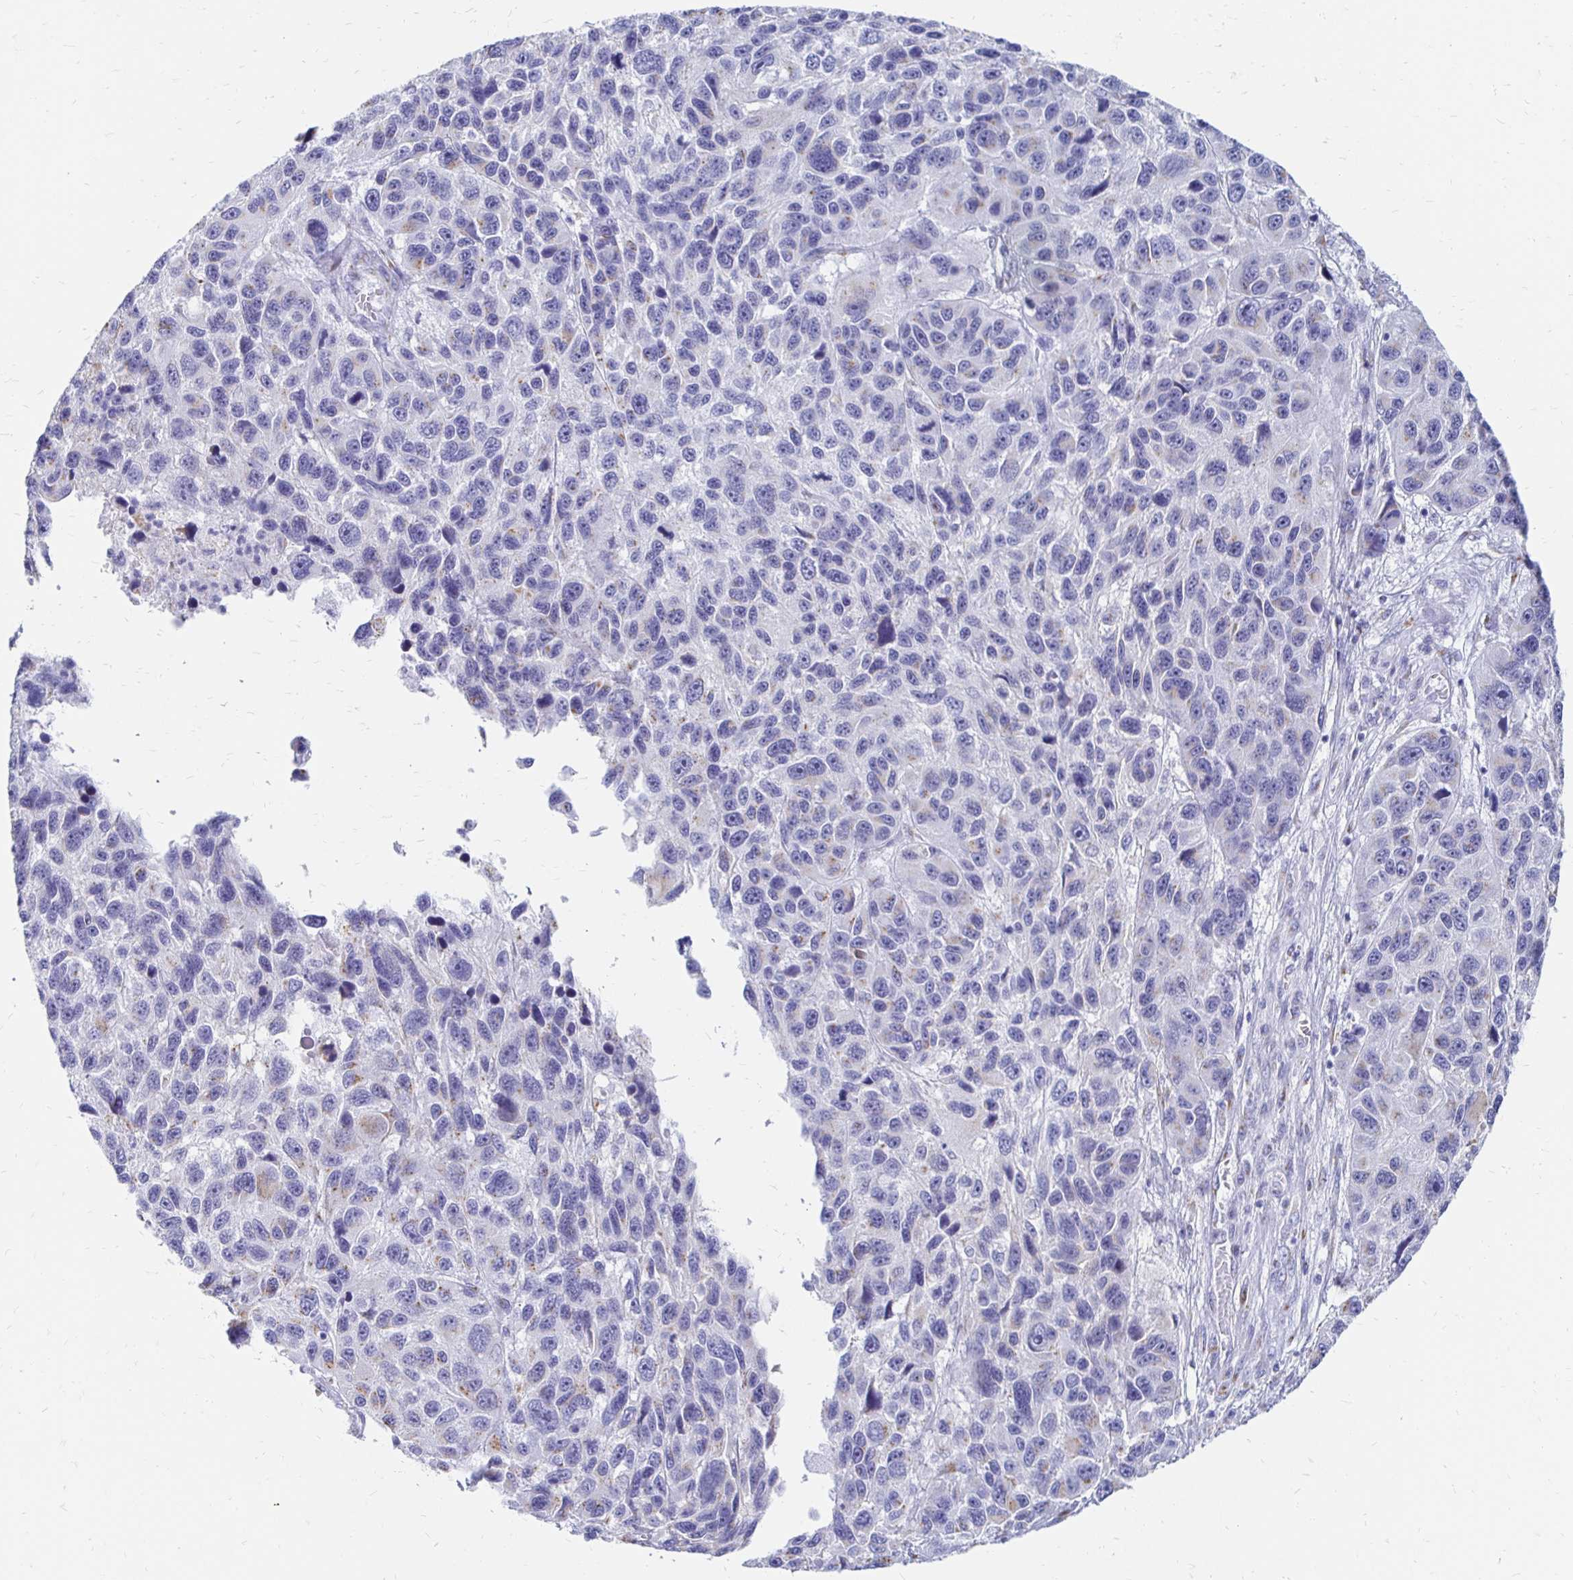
{"staining": {"intensity": "weak", "quantity": "<25%", "location": "cytoplasmic/membranous"}, "tissue": "melanoma", "cell_type": "Tumor cells", "image_type": "cancer", "snomed": [{"axis": "morphology", "description": "Malignant melanoma, NOS"}, {"axis": "topography", "description": "Skin"}], "caption": "Tumor cells are negative for protein expression in human melanoma.", "gene": "PAGE4", "patient": {"sex": "male", "age": 53}}